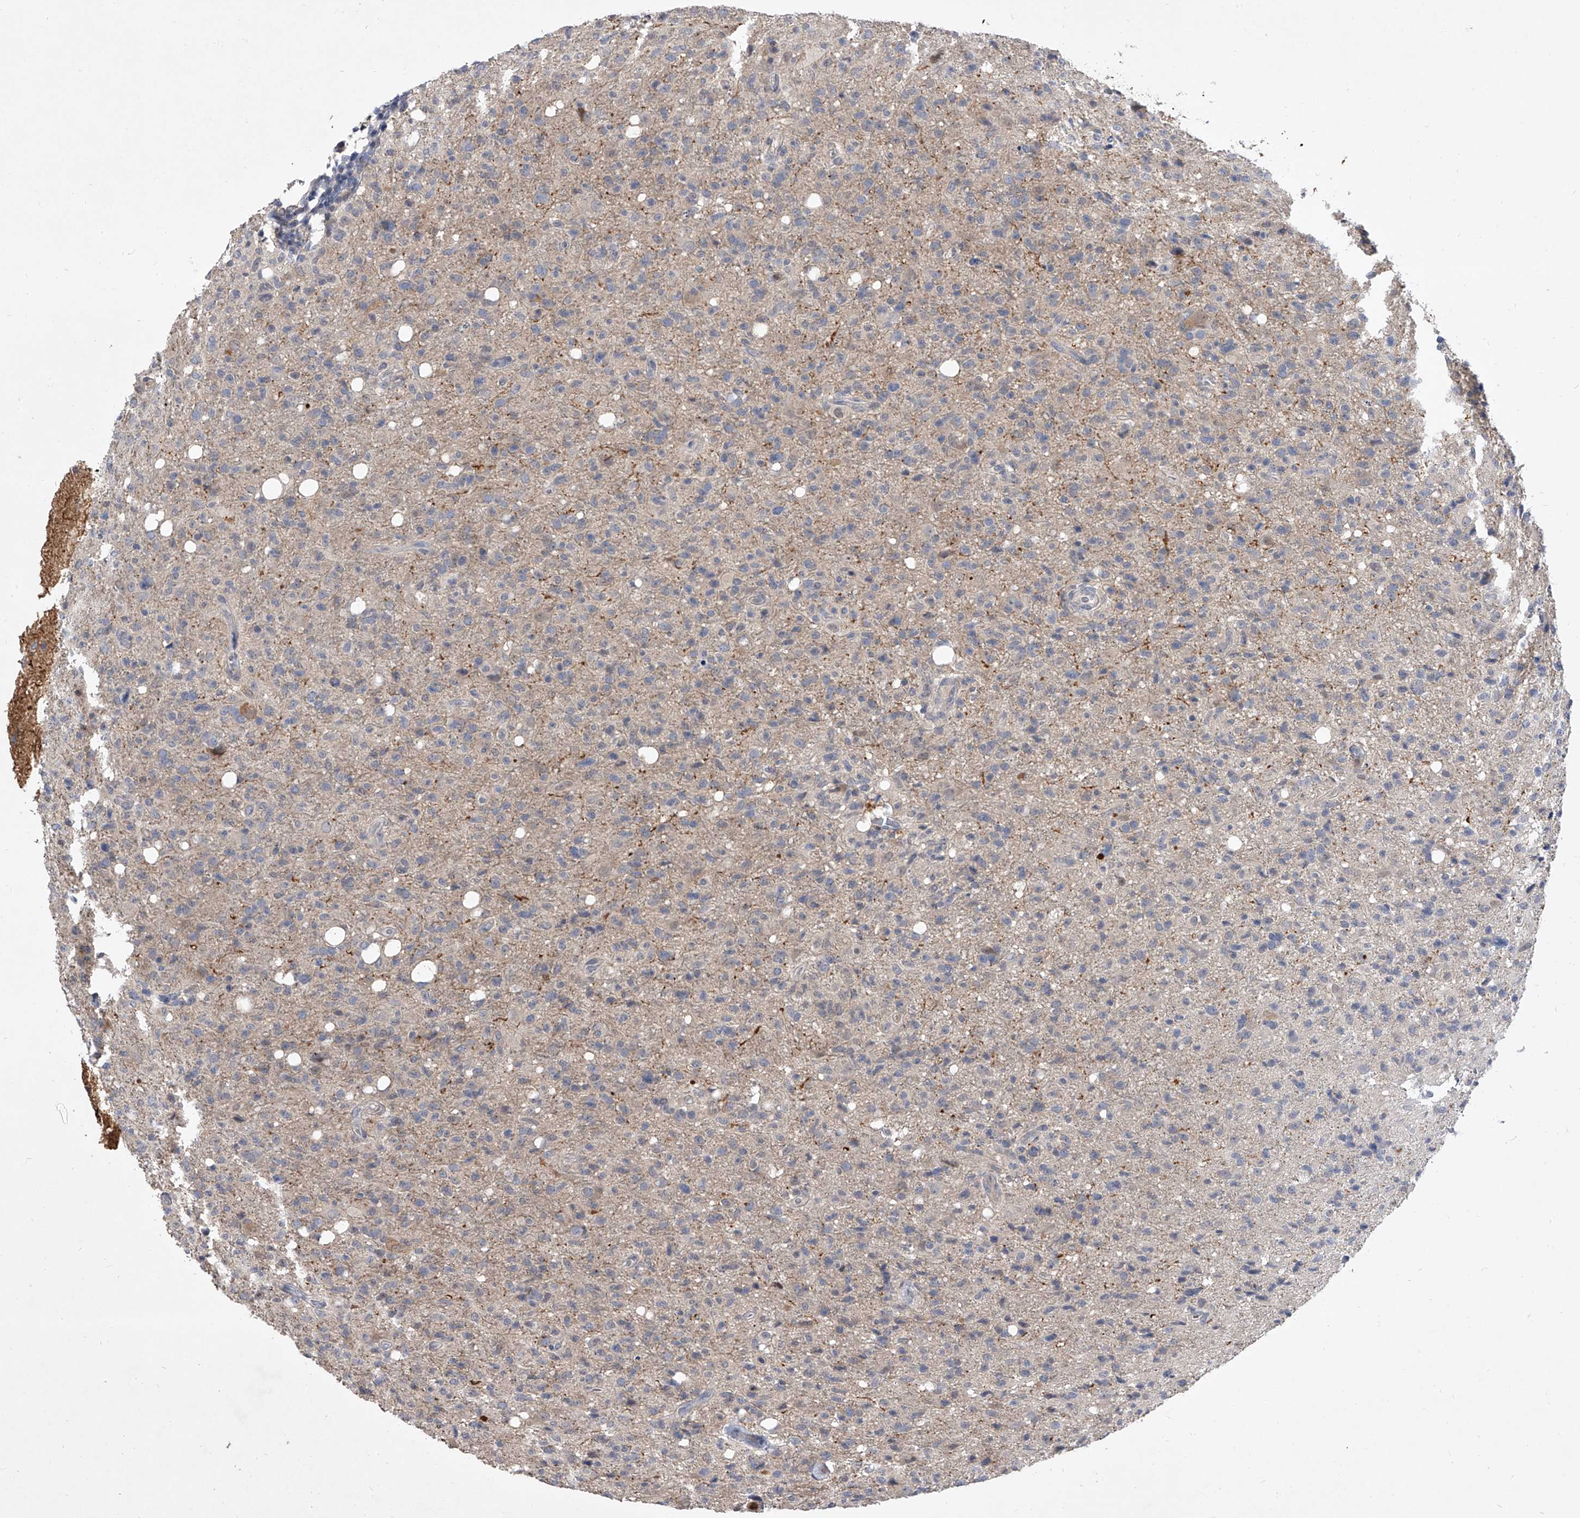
{"staining": {"intensity": "negative", "quantity": "none", "location": "none"}, "tissue": "glioma", "cell_type": "Tumor cells", "image_type": "cancer", "snomed": [{"axis": "morphology", "description": "Glioma, malignant, High grade"}, {"axis": "topography", "description": "Brain"}], "caption": "Glioma was stained to show a protein in brown. There is no significant staining in tumor cells.", "gene": "BHLHE23", "patient": {"sex": "female", "age": 57}}